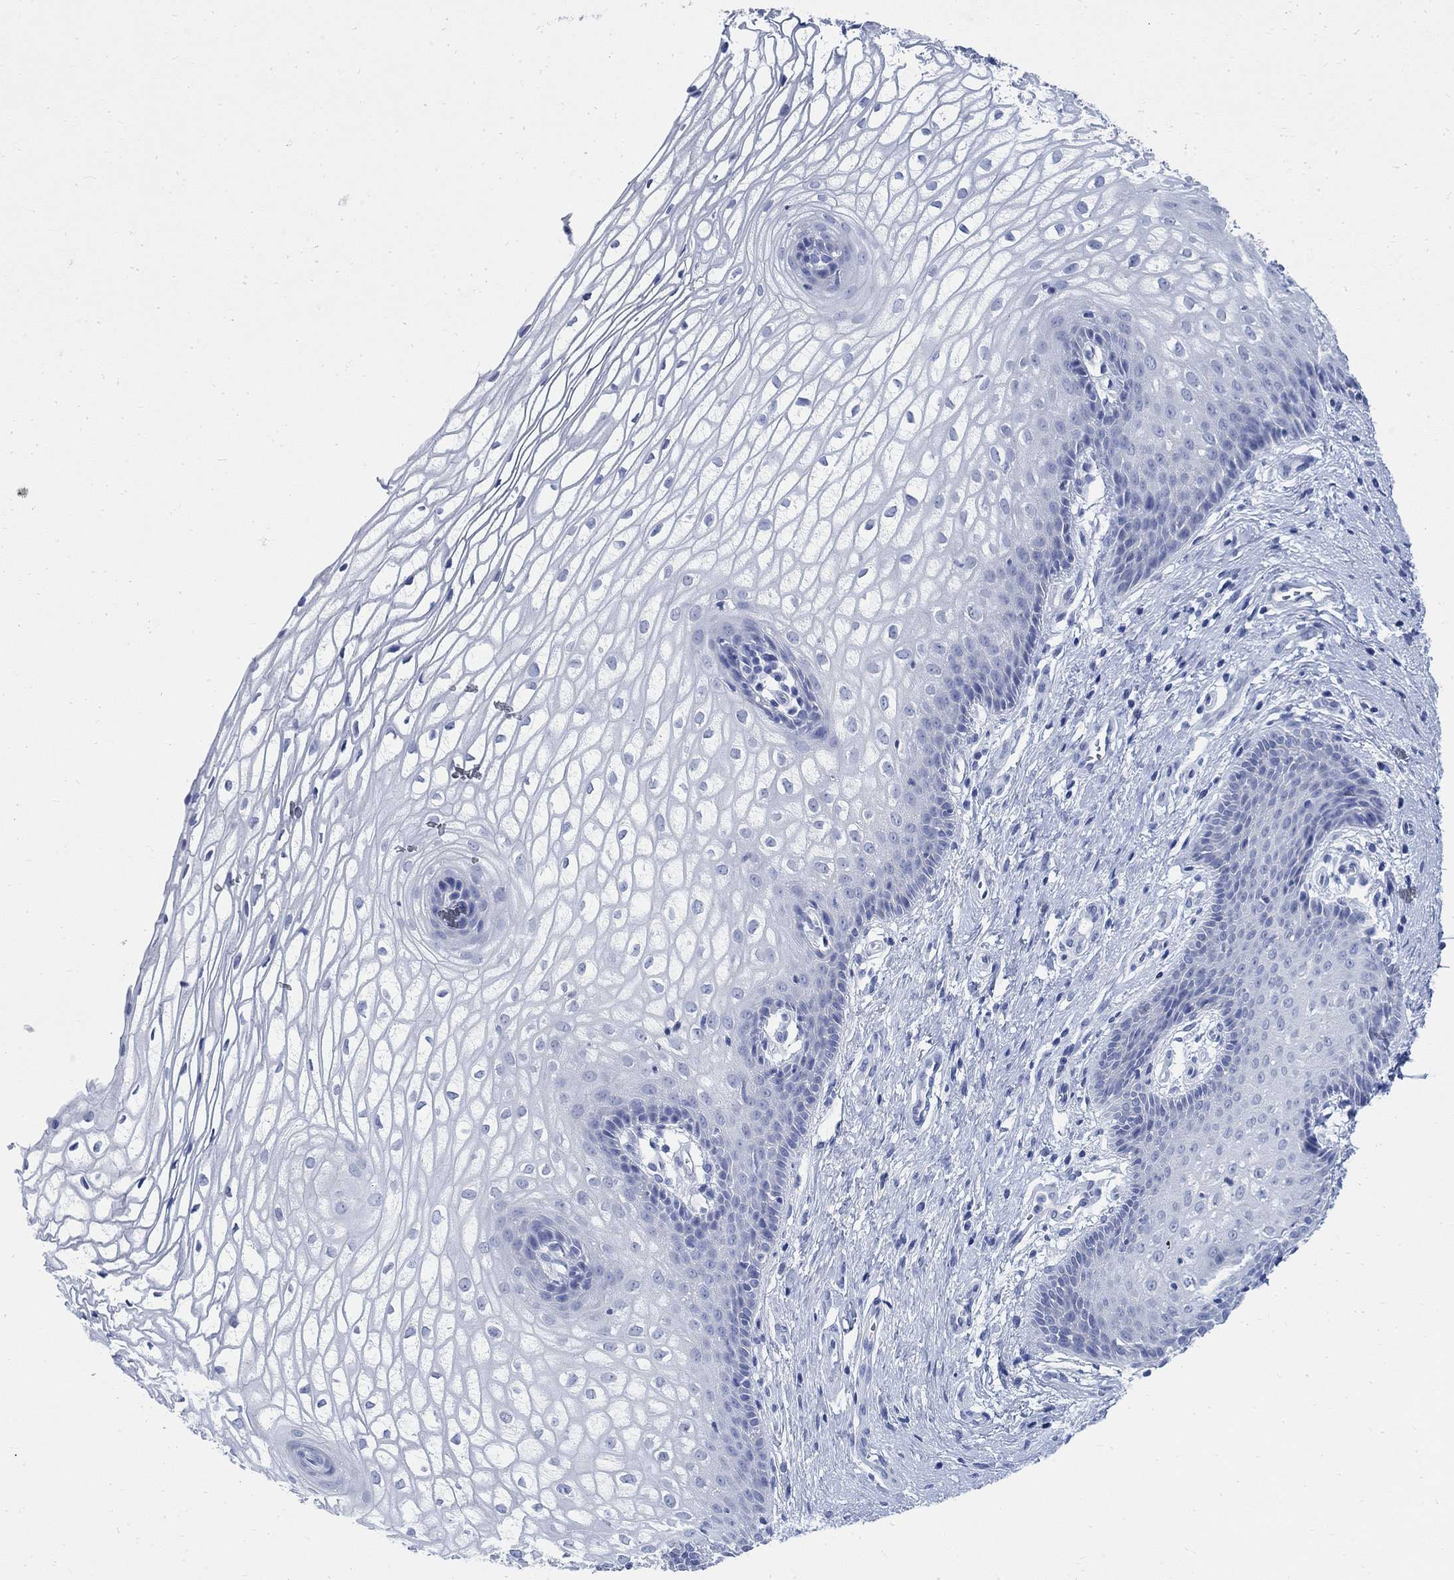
{"staining": {"intensity": "negative", "quantity": "none", "location": "none"}, "tissue": "vagina", "cell_type": "Squamous epithelial cells", "image_type": "normal", "snomed": [{"axis": "morphology", "description": "Normal tissue, NOS"}, {"axis": "topography", "description": "Vagina"}], "caption": "This is an immunohistochemistry photomicrograph of unremarkable vagina. There is no expression in squamous epithelial cells.", "gene": "CAMK2N1", "patient": {"sex": "female", "age": 34}}